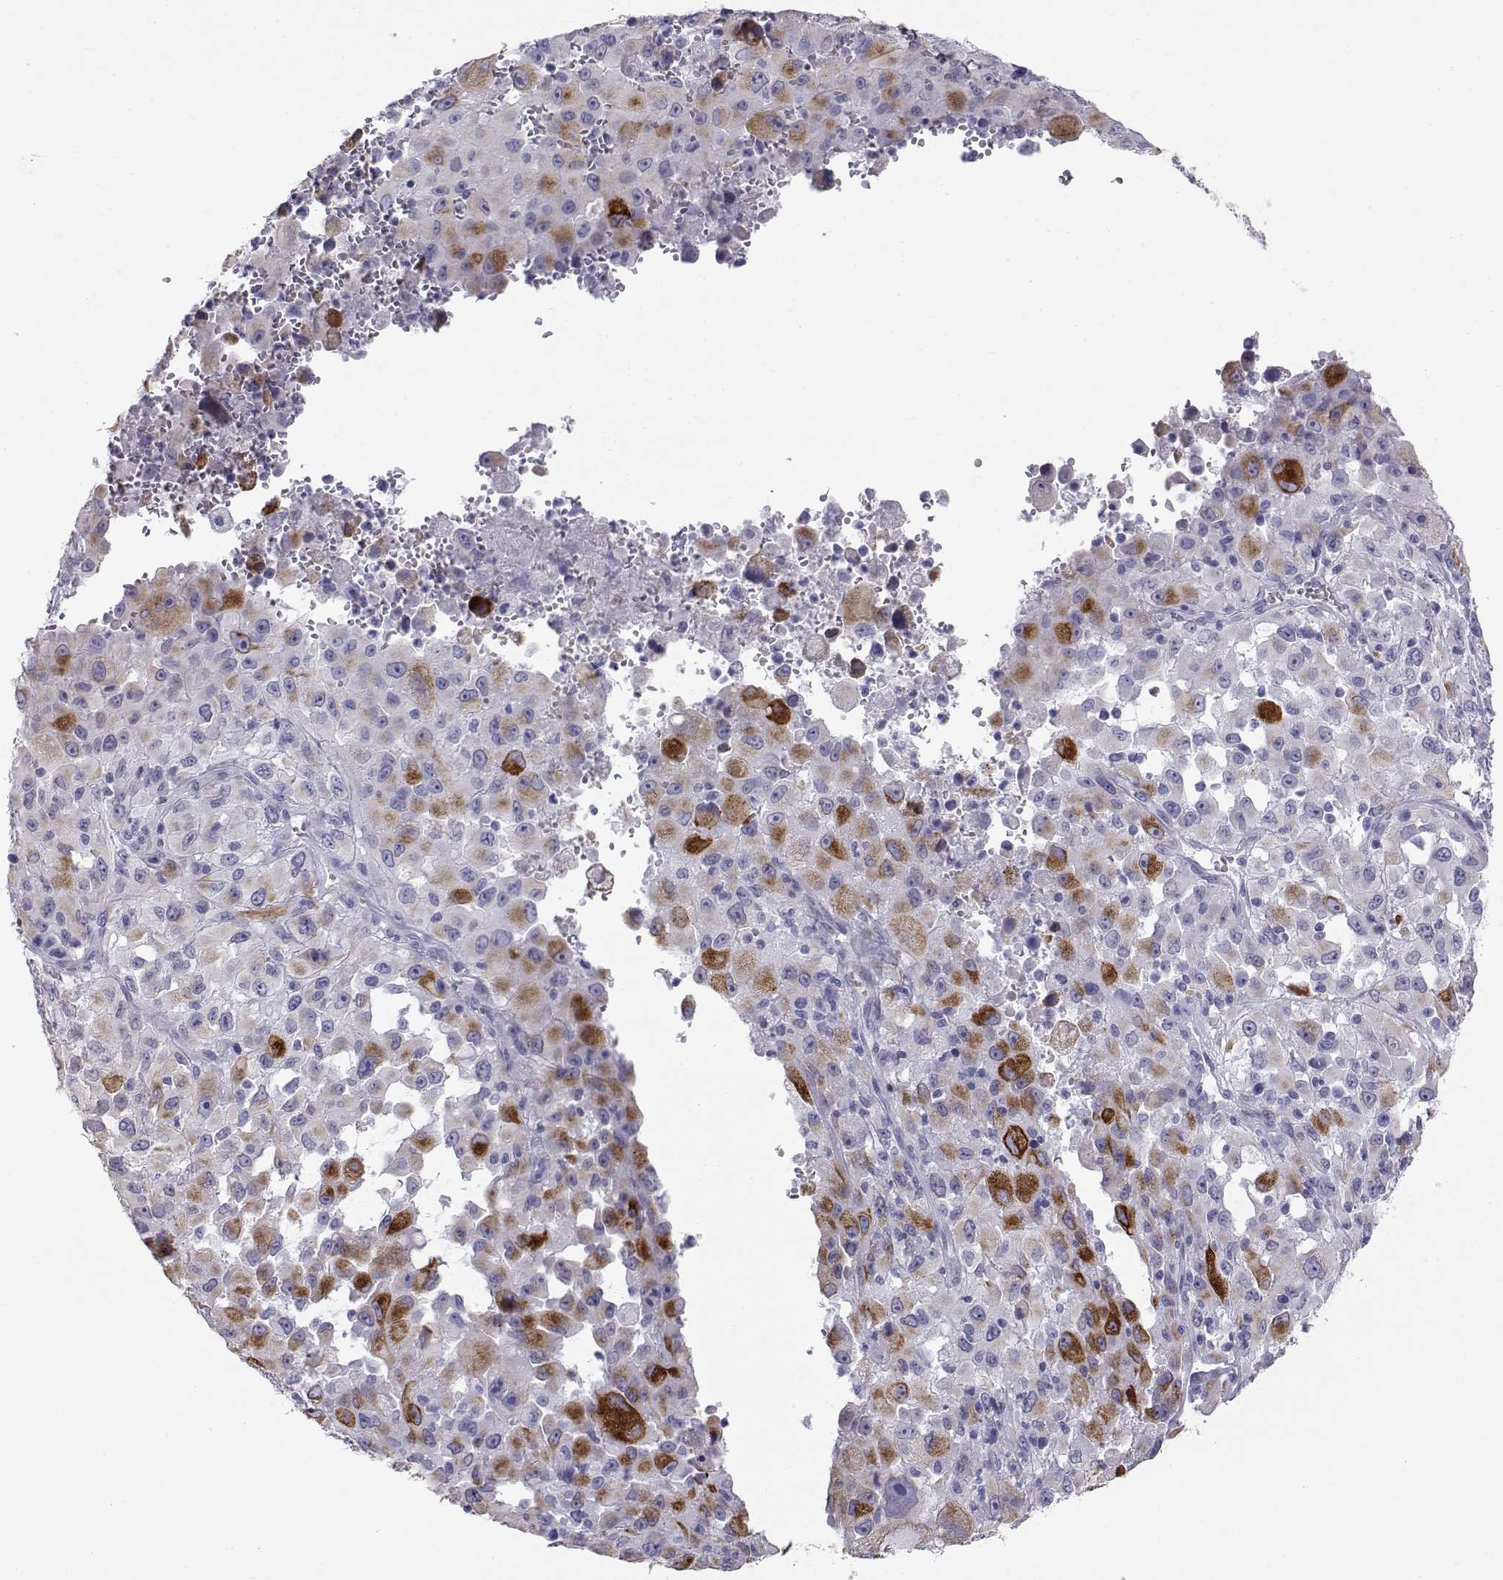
{"staining": {"intensity": "negative", "quantity": "none", "location": "none"}, "tissue": "melanoma", "cell_type": "Tumor cells", "image_type": "cancer", "snomed": [{"axis": "morphology", "description": "Malignant melanoma, Metastatic site"}, {"axis": "topography", "description": "Soft tissue"}], "caption": "Tumor cells are negative for brown protein staining in melanoma.", "gene": "RNASE12", "patient": {"sex": "male", "age": 50}}